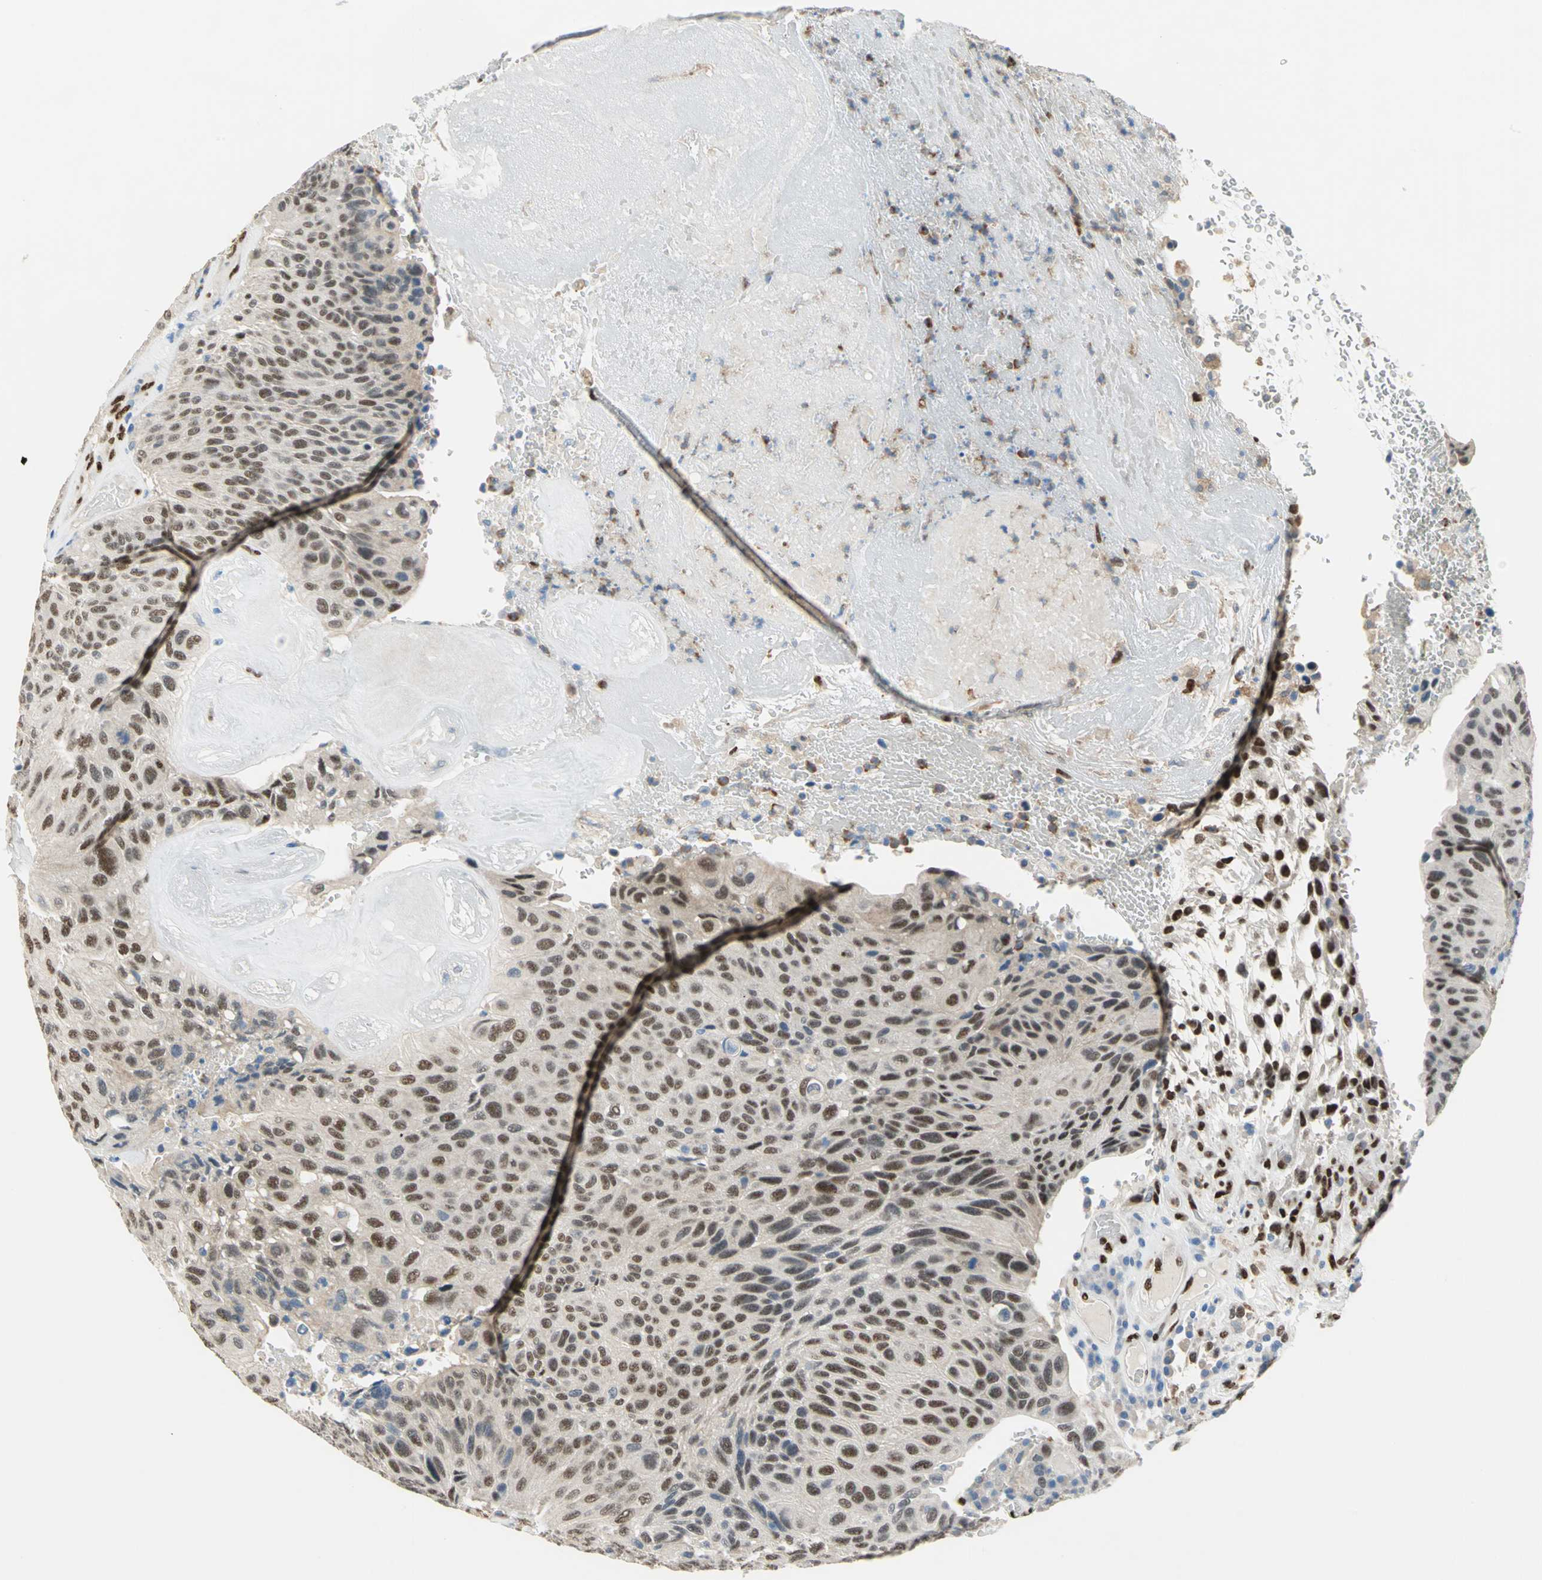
{"staining": {"intensity": "moderate", "quantity": ">75%", "location": "cytoplasmic/membranous,nuclear"}, "tissue": "urothelial cancer", "cell_type": "Tumor cells", "image_type": "cancer", "snomed": [{"axis": "morphology", "description": "Urothelial carcinoma, High grade"}, {"axis": "topography", "description": "Urinary bladder"}], "caption": "Immunohistochemistry (DAB (3,3'-diaminobenzidine)) staining of high-grade urothelial carcinoma demonstrates moderate cytoplasmic/membranous and nuclear protein staining in approximately >75% of tumor cells. (brown staining indicates protein expression, while blue staining denotes nuclei).", "gene": "RBFOX2", "patient": {"sex": "male", "age": 66}}